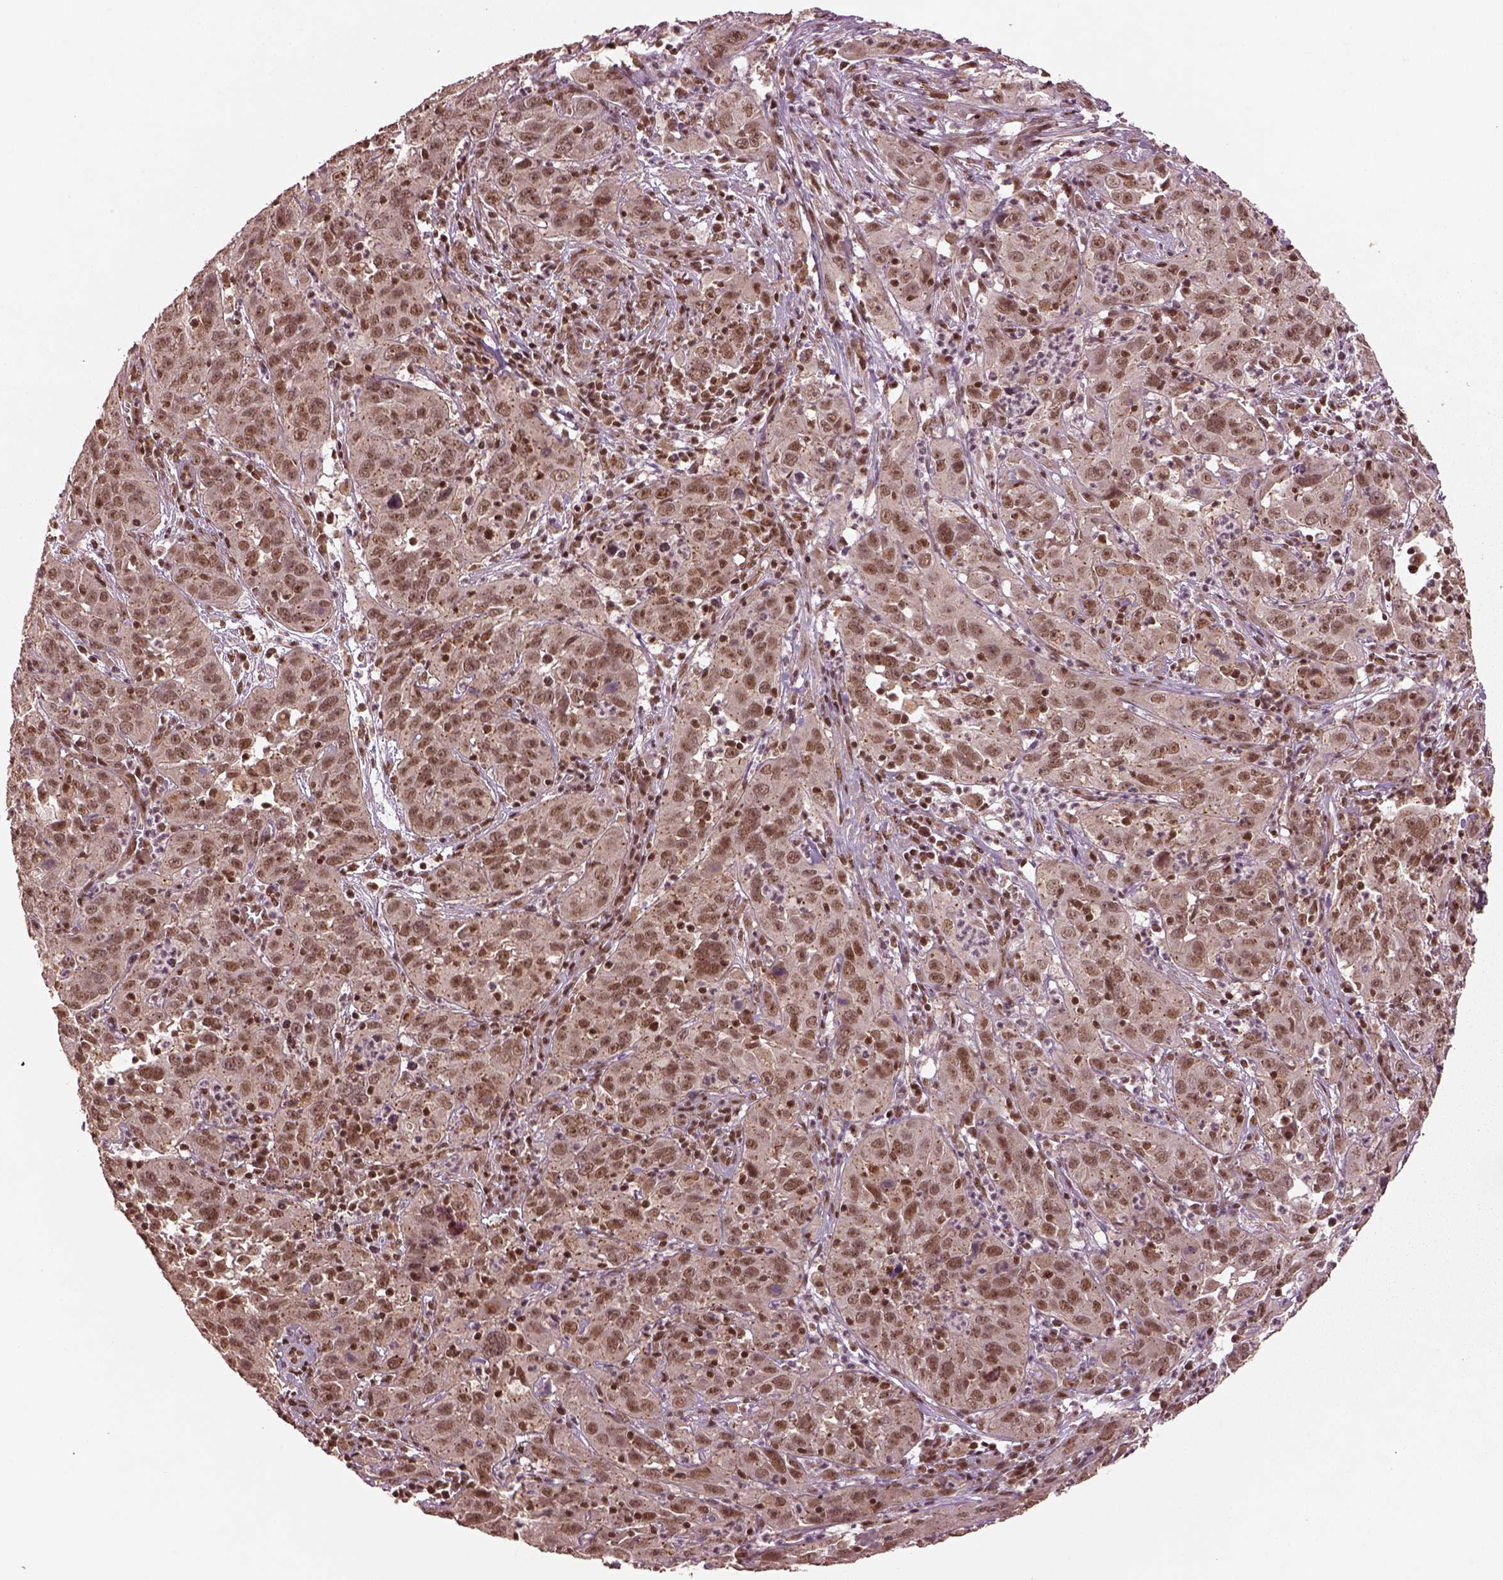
{"staining": {"intensity": "moderate", "quantity": ">75%", "location": "nuclear"}, "tissue": "cervical cancer", "cell_type": "Tumor cells", "image_type": "cancer", "snomed": [{"axis": "morphology", "description": "Squamous cell carcinoma, NOS"}, {"axis": "topography", "description": "Cervix"}], "caption": "Protein staining exhibits moderate nuclear positivity in about >75% of tumor cells in squamous cell carcinoma (cervical).", "gene": "BRD9", "patient": {"sex": "female", "age": 32}}